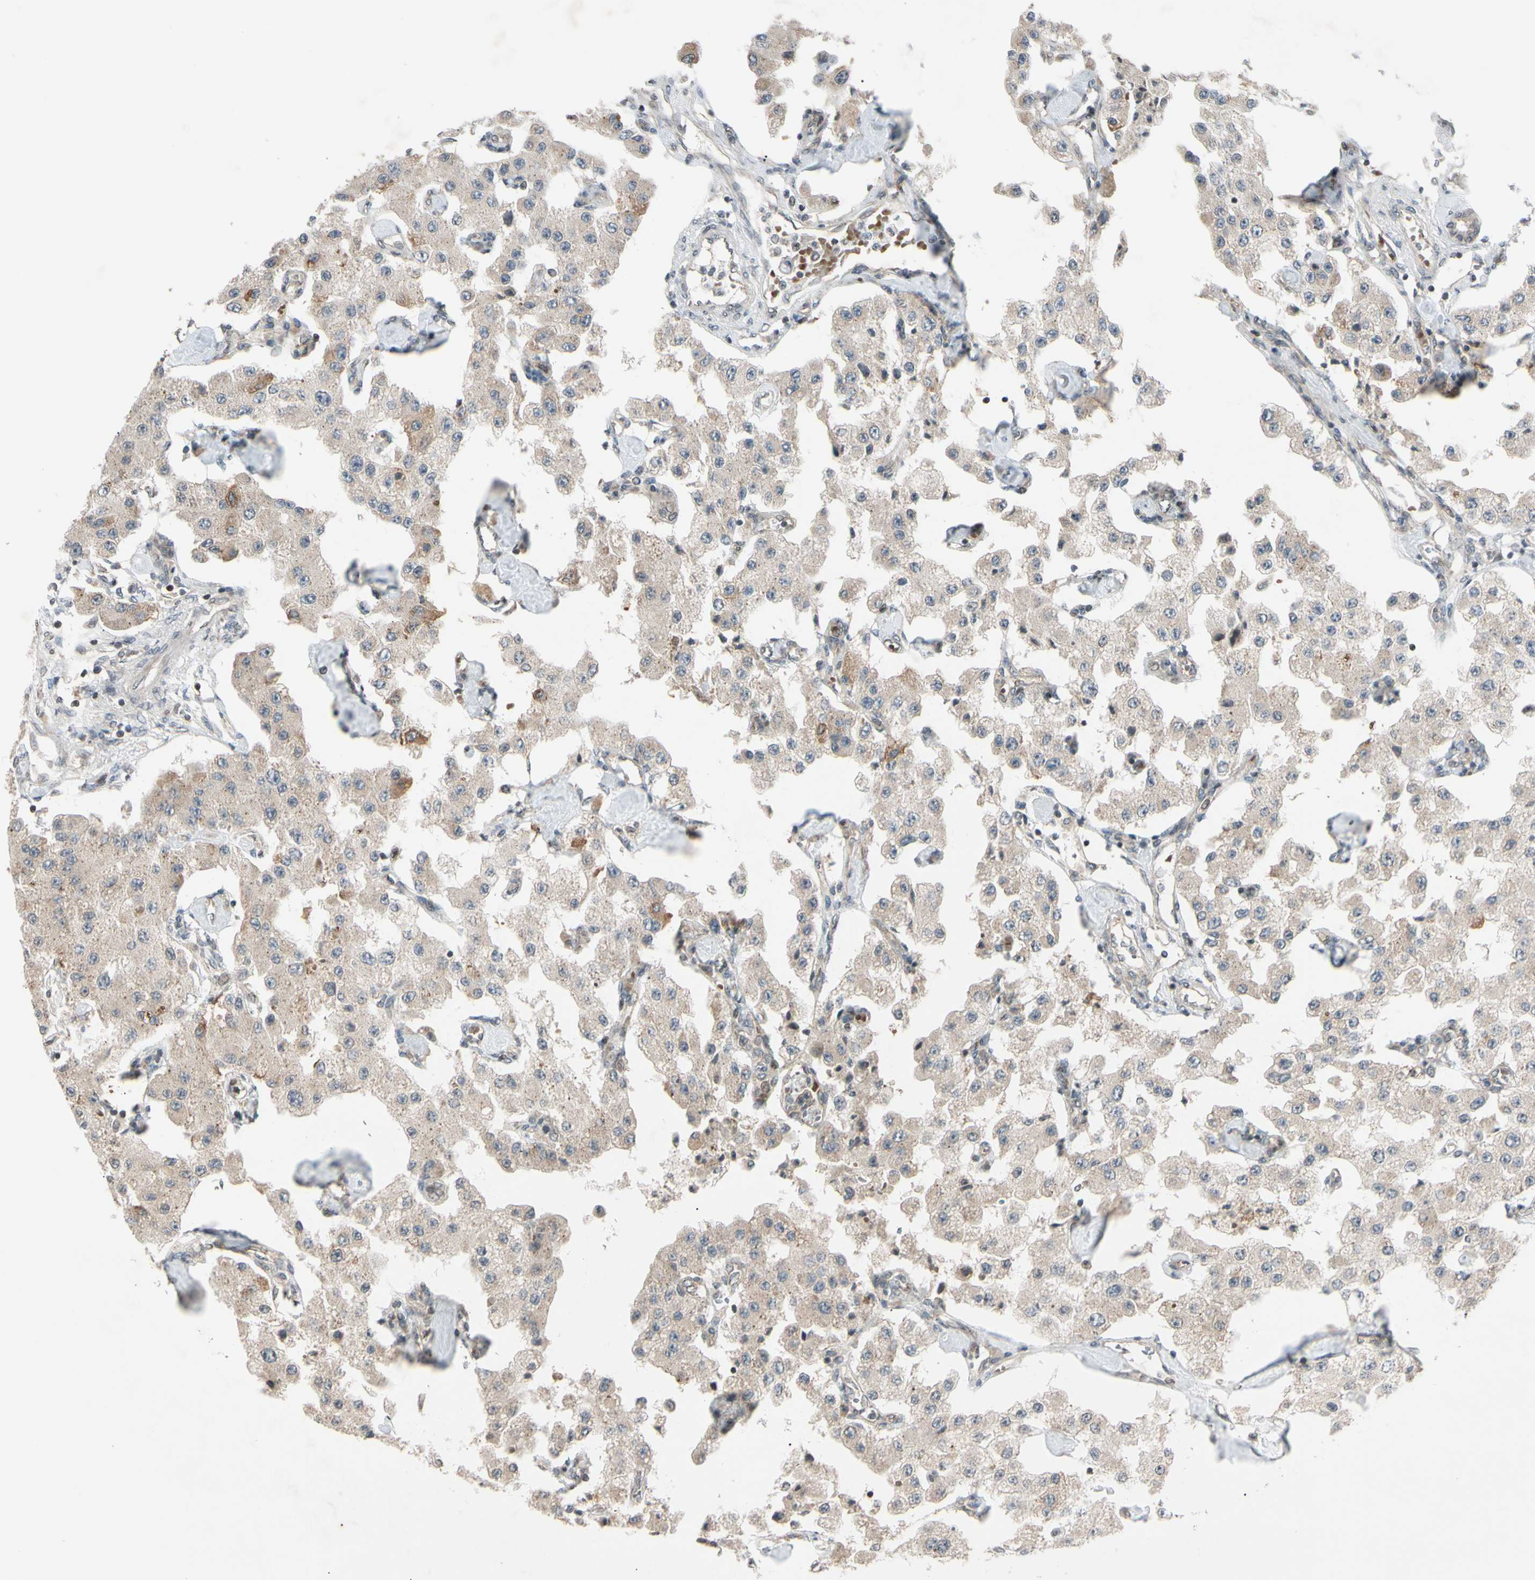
{"staining": {"intensity": "weak", "quantity": ">75%", "location": "cytoplasmic/membranous"}, "tissue": "carcinoid", "cell_type": "Tumor cells", "image_type": "cancer", "snomed": [{"axis": "morphology", "description": "Carcinoid, malignant, NOS"}, {"axis": "topography", "description": "Pancreas"}], "caption": "Protein staining of carcinoid (malignant) tissue demonstrates weak cytoplasmic/membranous expression in about >75% of tumor cells. The staining was performed using DAB (3,3'-diaminobenzidine), with brown indicating positive protein expression. Nuclei are stained blue with hematoxylin.", "gene": "FGF10", "patient": {"sex": "male", "age": 41}}